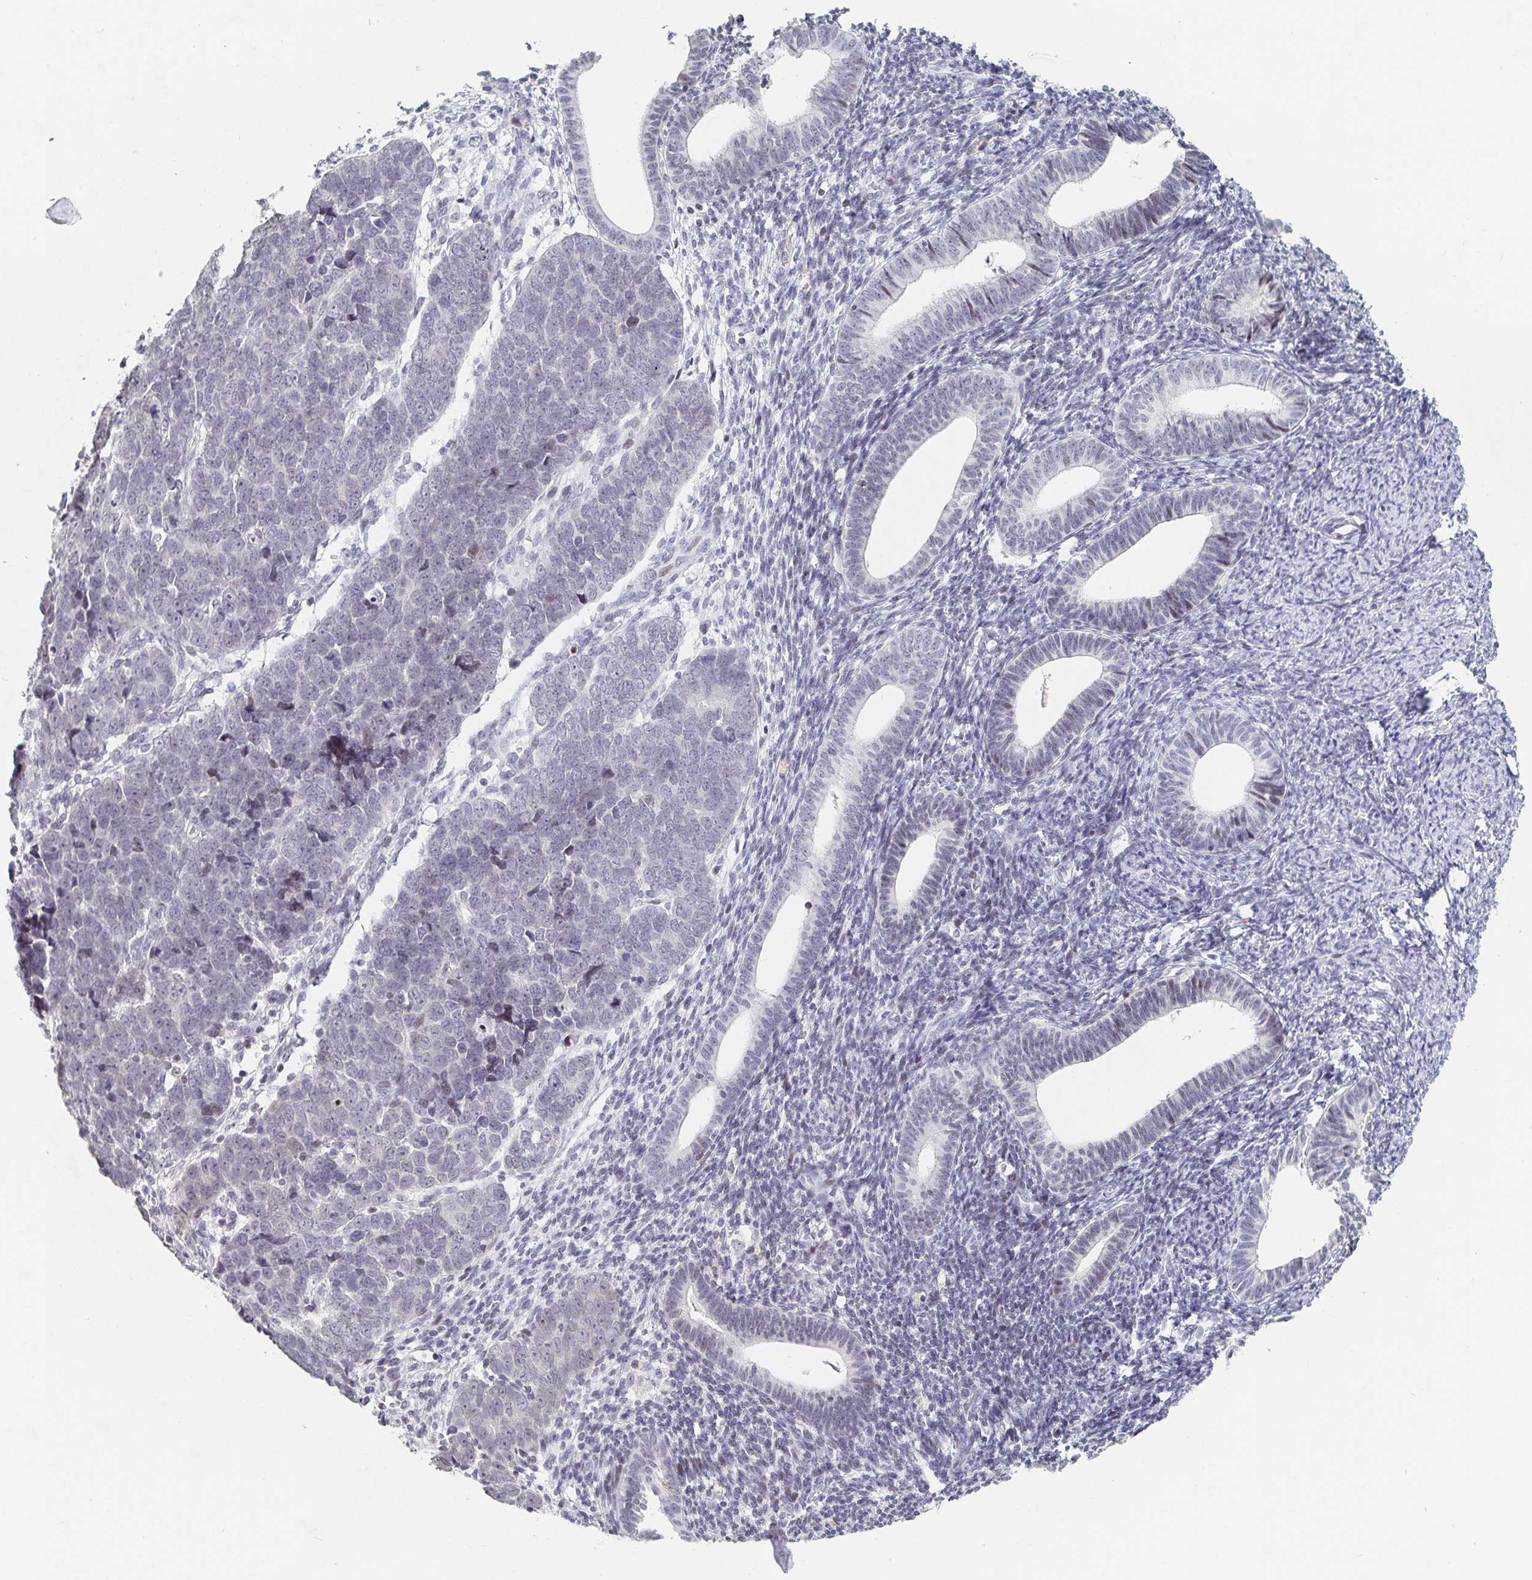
{"staining": {"intensity": "negative", "quantity": "none", "location": "none"}, "tissue": "endometrial cancer", "cell_type": "Tumor cells", "image_type": "cancer", "snomed": [{"axis": "morphology", "description": "Adenocarcinoma, NOS"}, {"axis": "topography", "description": "Endometrium"}], "caption": "IHC image of neoplastic tissue: endometrial cancer (adenocarcinoma) stained with DAB (3,3'-diaminobenzidine) displays no significant protein positivity in tumor cells.", "gene": "NME9", "patient": {"sex": "female", "age": 82}}